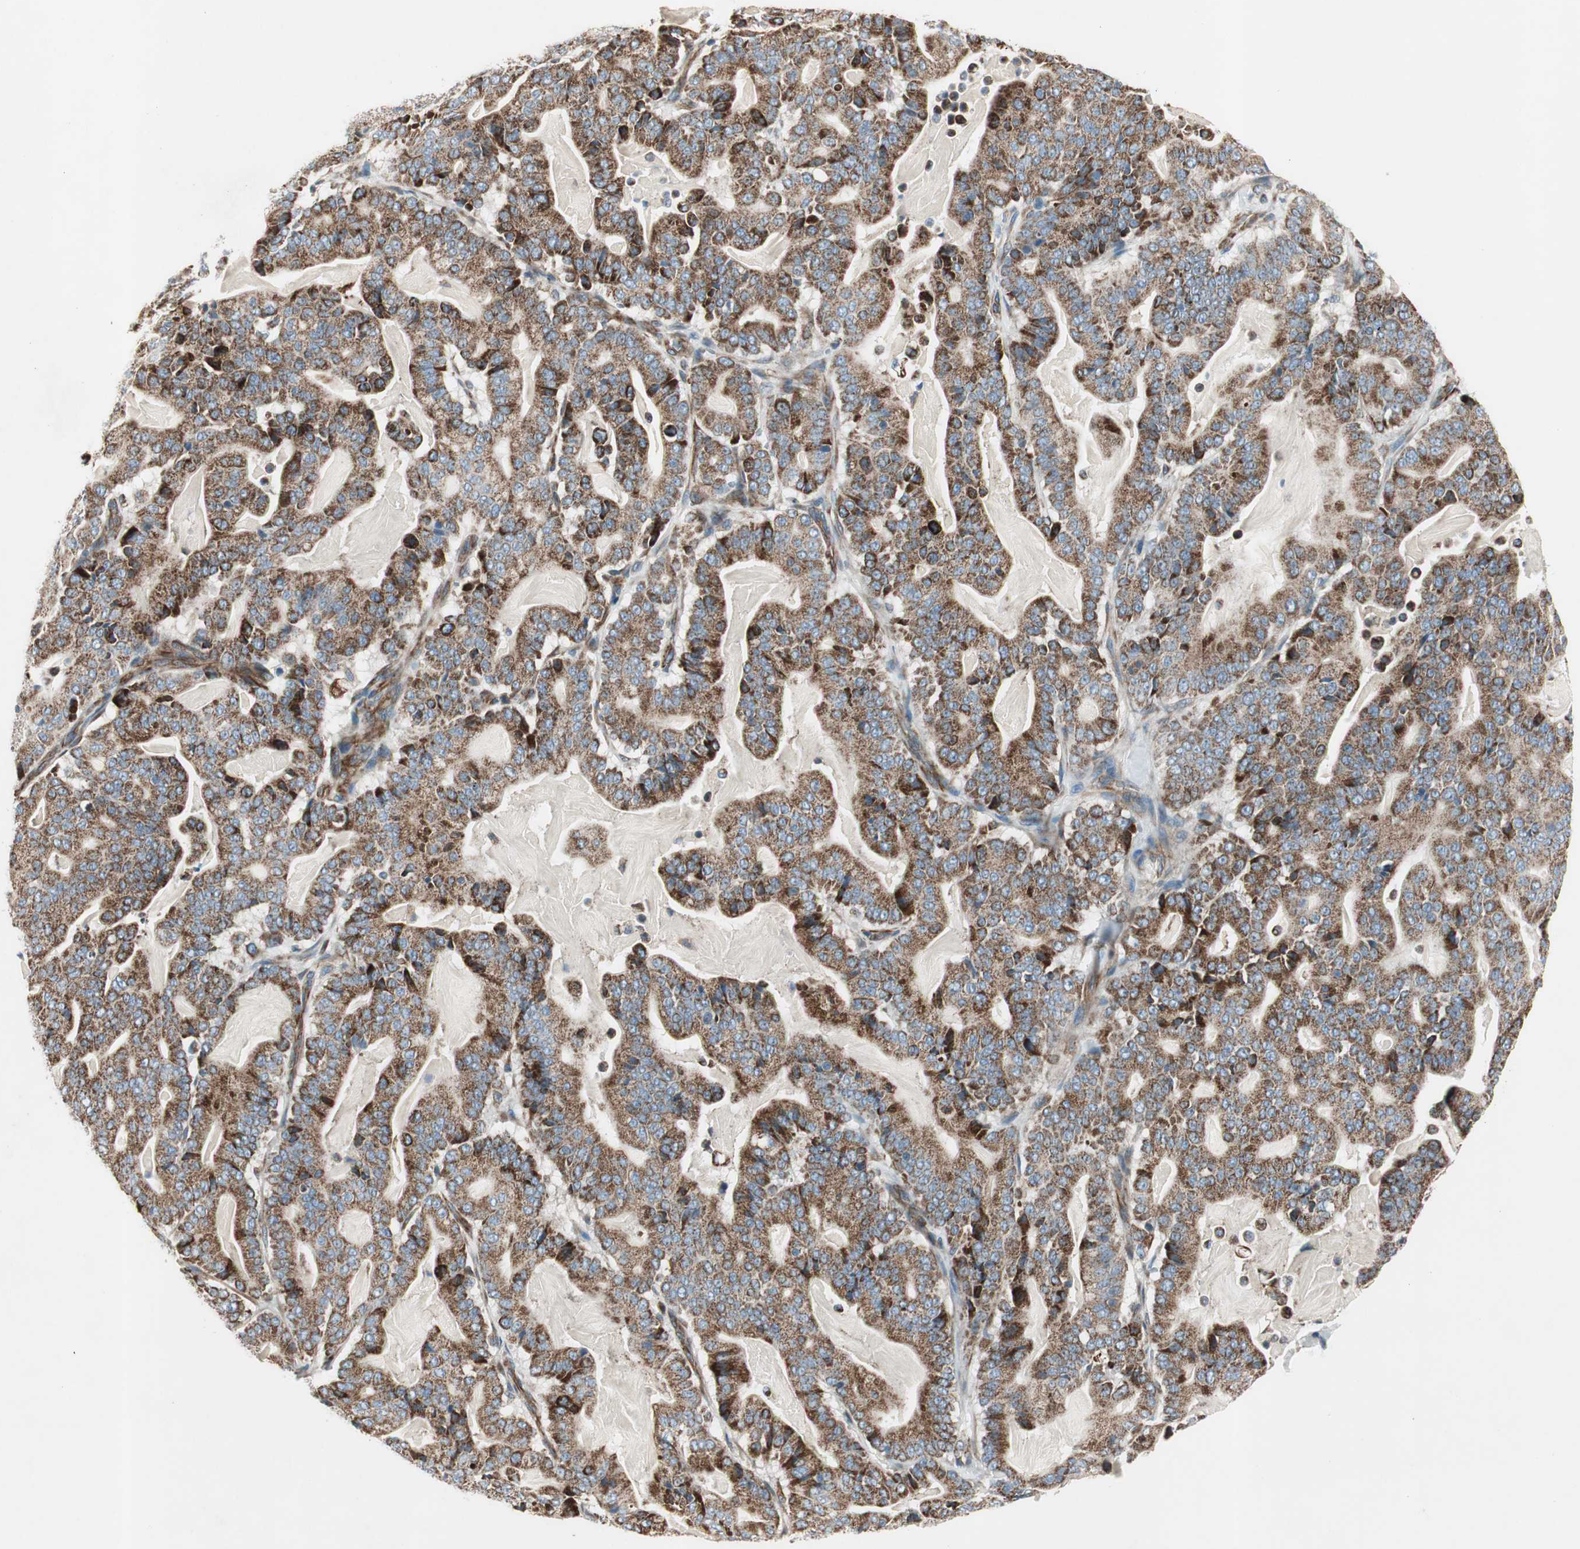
{"staining": {"intensity": "moderate", "quantity": ">75%", "location": "cytoplasmic/membranous"}, "tissue": "pancreatic cancer", "cell_type": "Tumor cells", "image_type": "cancer", "snomed": [{"axis": "morphology", "description": "Adenocarcinoma, NOS"}, {"axis": "topography", "description": "Pancreas"}], "caption": "Adenocarcinoma (pancreatic) stained for a protein (brown) displays moderate cytoplasmic/membranous positive positivity in about >75% of tumor cells.", "gene": "SRCIN1", "patient": {"sex": "male", "age": 63}}